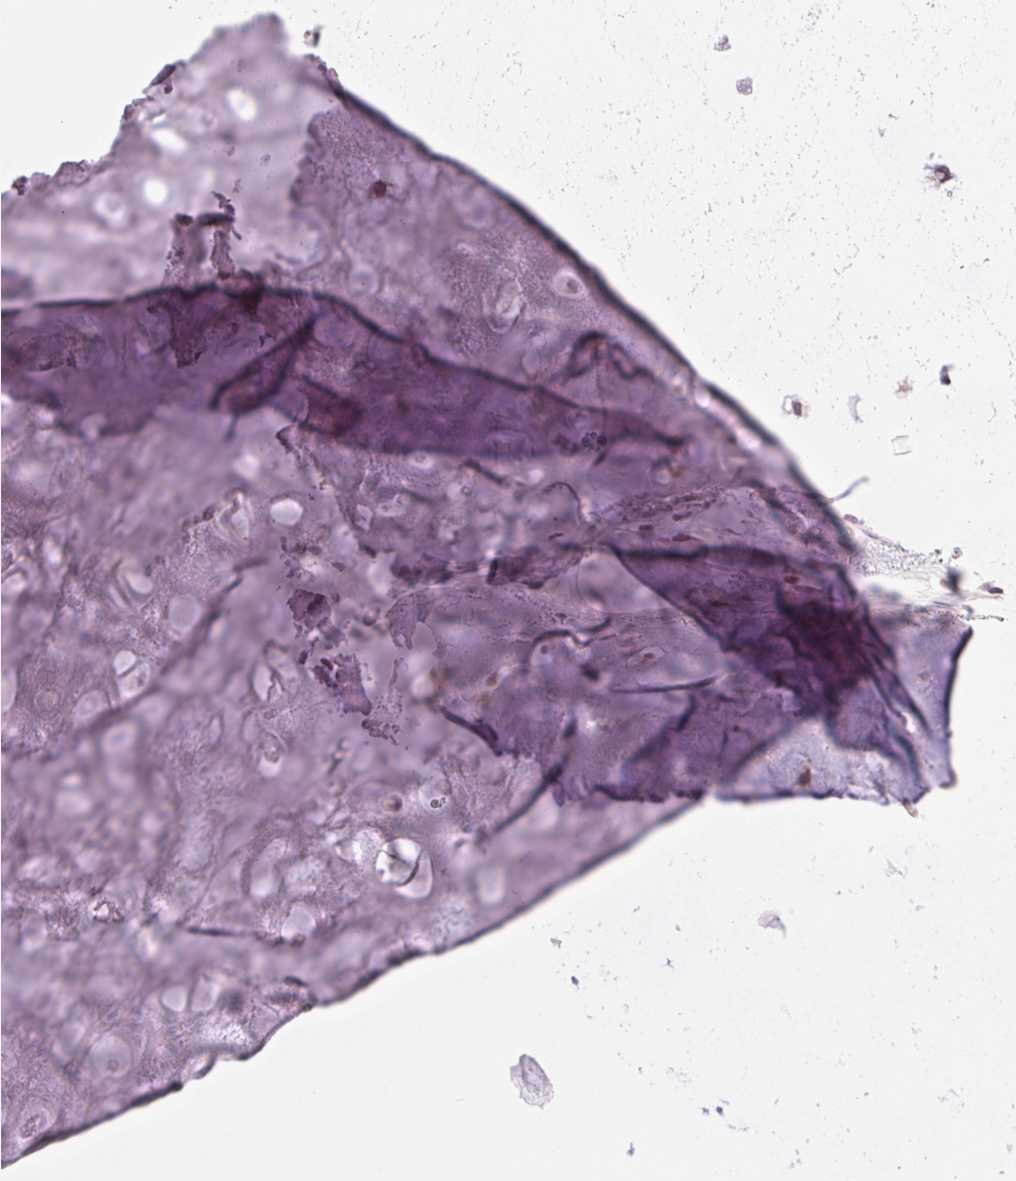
{"staining": {"intensity": "negative", "quantity": "none", "location": "none"}, "tissue": "soft tissue", "cell_type": "Chondrocytes", "image_type": "normal", "snomed": [{"axis": "morphology", "description": "Normal tissue, NOS"}, {"axis": "topography", "description": "Cartilage tissue"}], "caption": "A high-resolution histopathology image shows IHC staining of normal soft tissue, which demonstrates no significant staining in chondrocytes. Nuclei are stained in blue.", "gene": "GRHL3", "patient": {"sex": "male", "age": 57}}